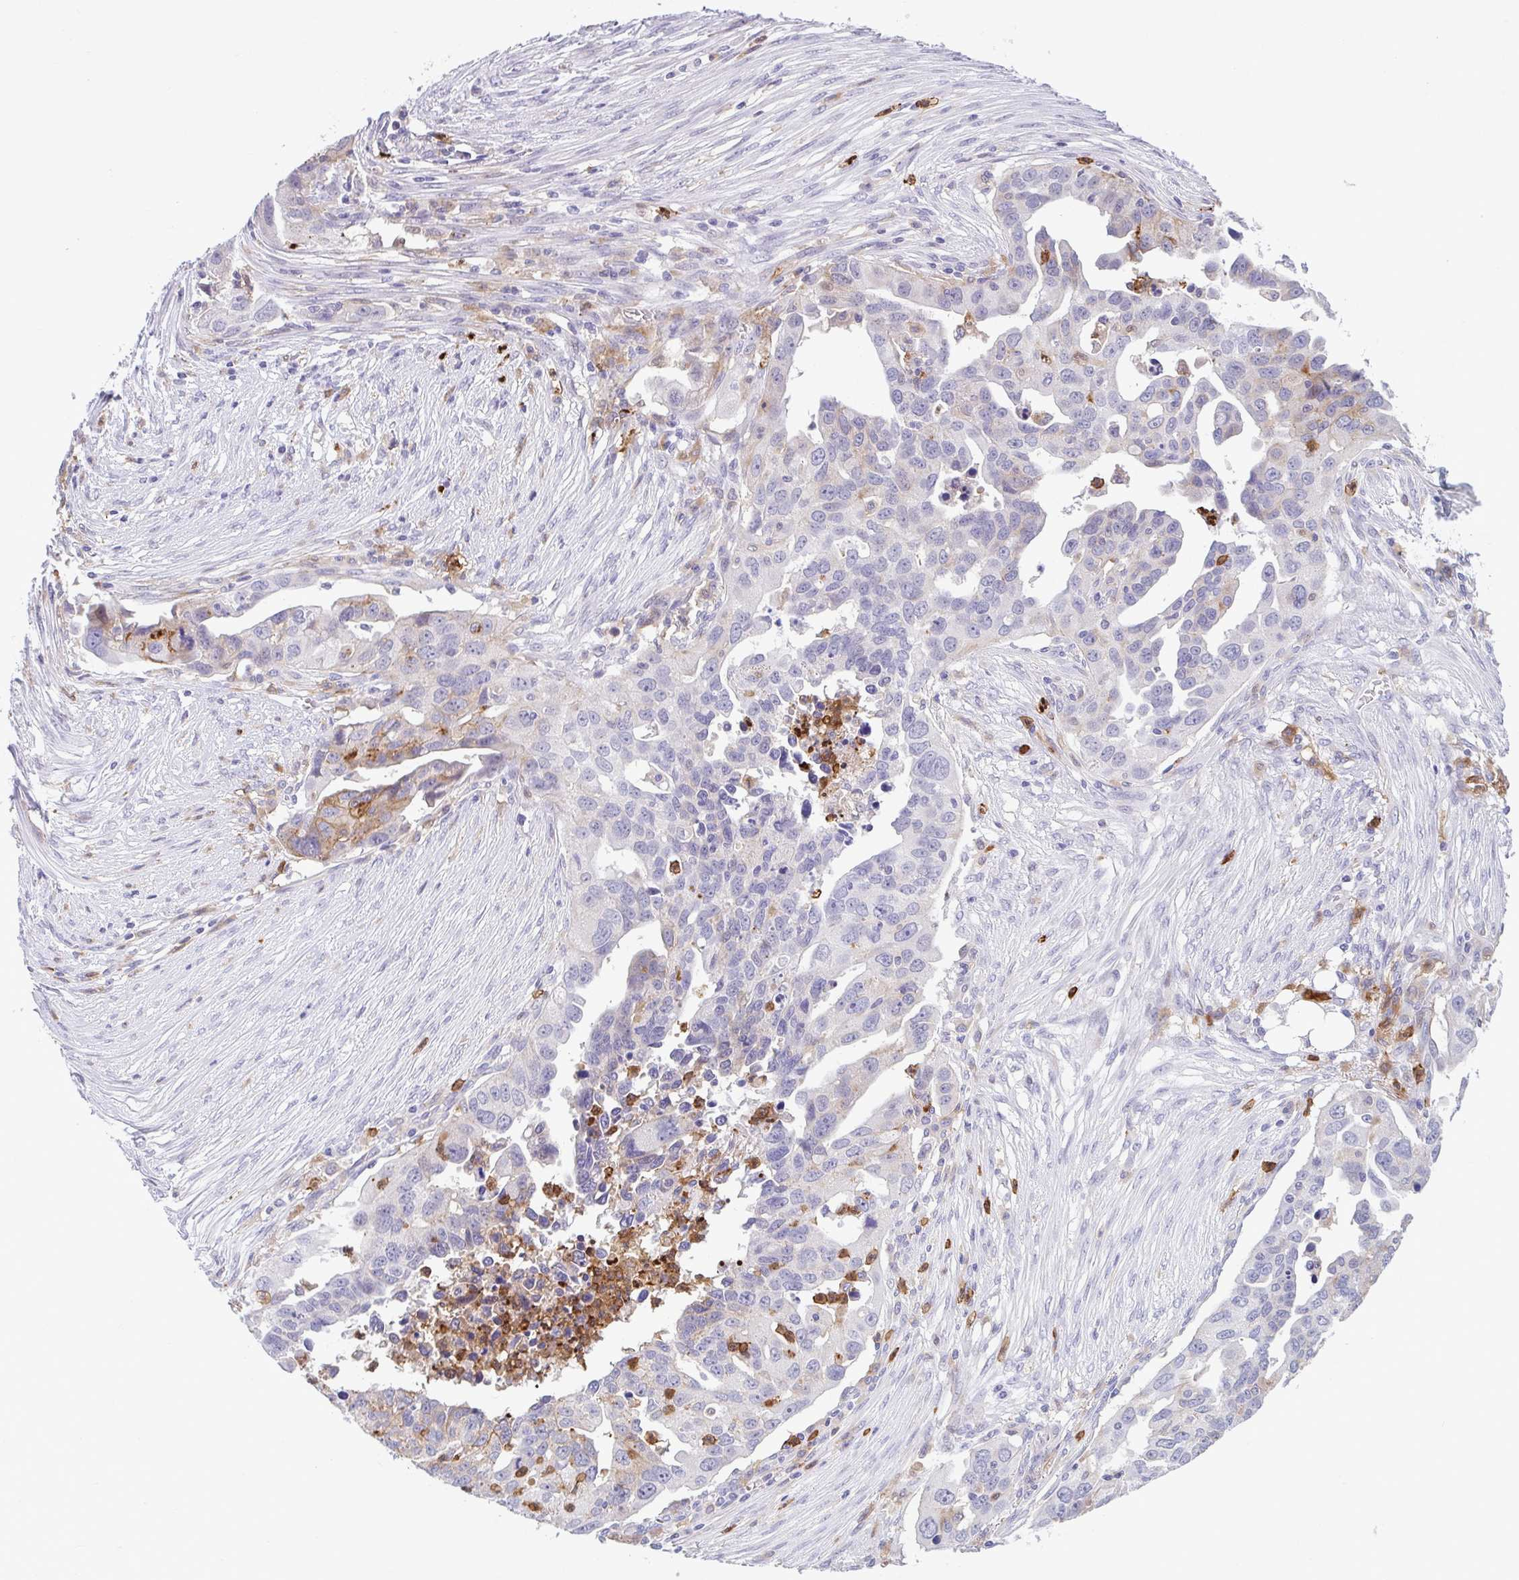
{"staining": {"intensity": "weak", "quantity": "<25%", "location": "cytoplasmic/membranous"}, "tissue": "ovarian cancer", "cell_type": "Tumor cells", "image_type": "cancer", "snomed": [{"axis": "morphology", "description": "Carcinoma, endometroid"}, {"axis": "morphology", "description": "Cystadenocarcinoma, serous, NOS"}, {"axis": "topography", "description": "Ovary"}], "caption": "Immunohistochemical staining of human ovarian cancer displays no significant expression in tumor cells.", "gene": "CEP120", "patient": {"sex": "female", "age": 45}}